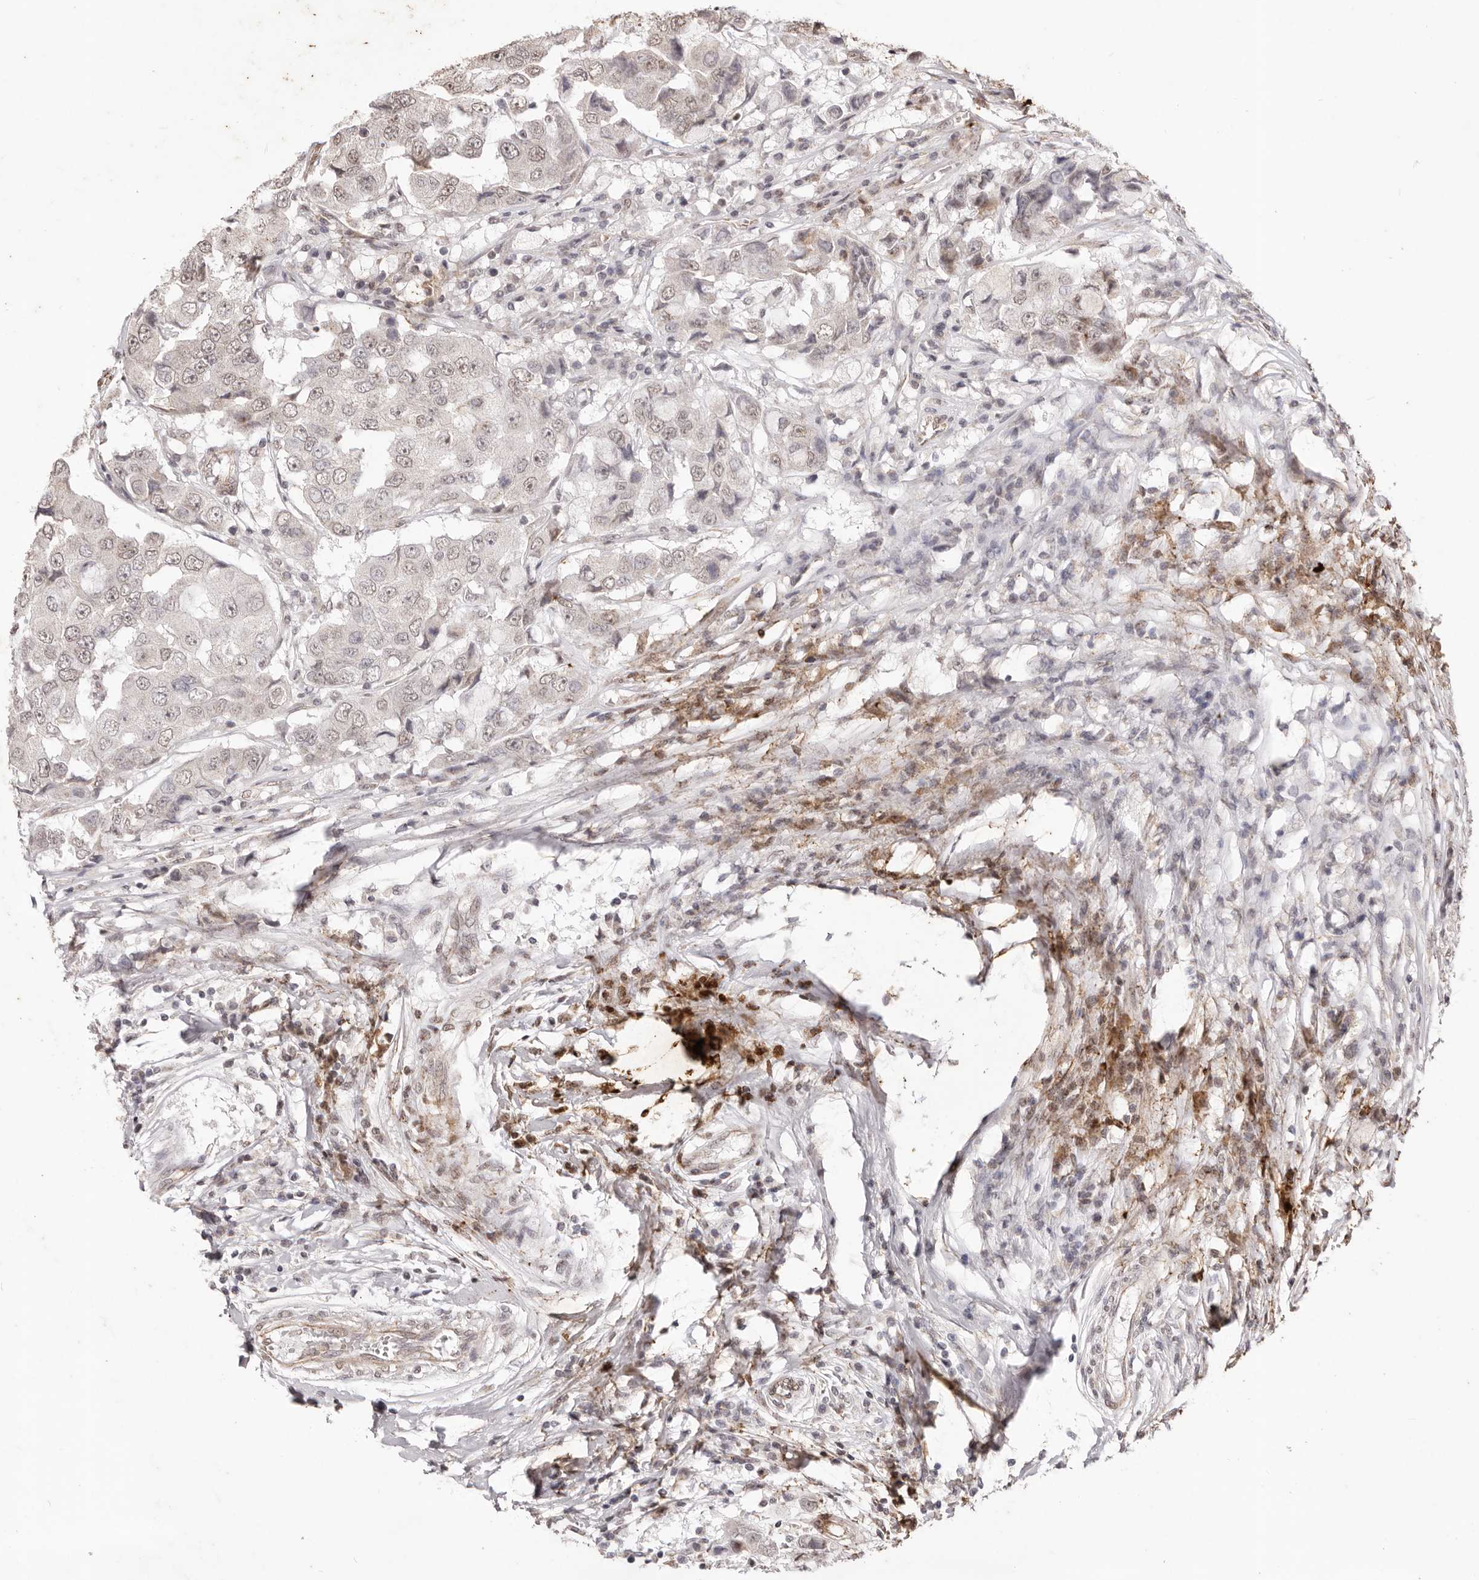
{"staining": {"intensity": "weak", "quantity": "25%-75%", "location": "nuclear"}, "tissue": "breast cancer", "cell_type": "Tumor cells", "image_type": "cancer", "snomed": [{"axis": "morphology", "description": "Duct carcinoma"}, {"axis": "topography", "description": "Breast"}], "caption": "A brown stain shows weak nuclear expression of a protein in human breast cancer (intraductal carcinoma) tumor cells.", "gene": "RPS6KA5", "patient": {"sex": "female", "age": 27}}